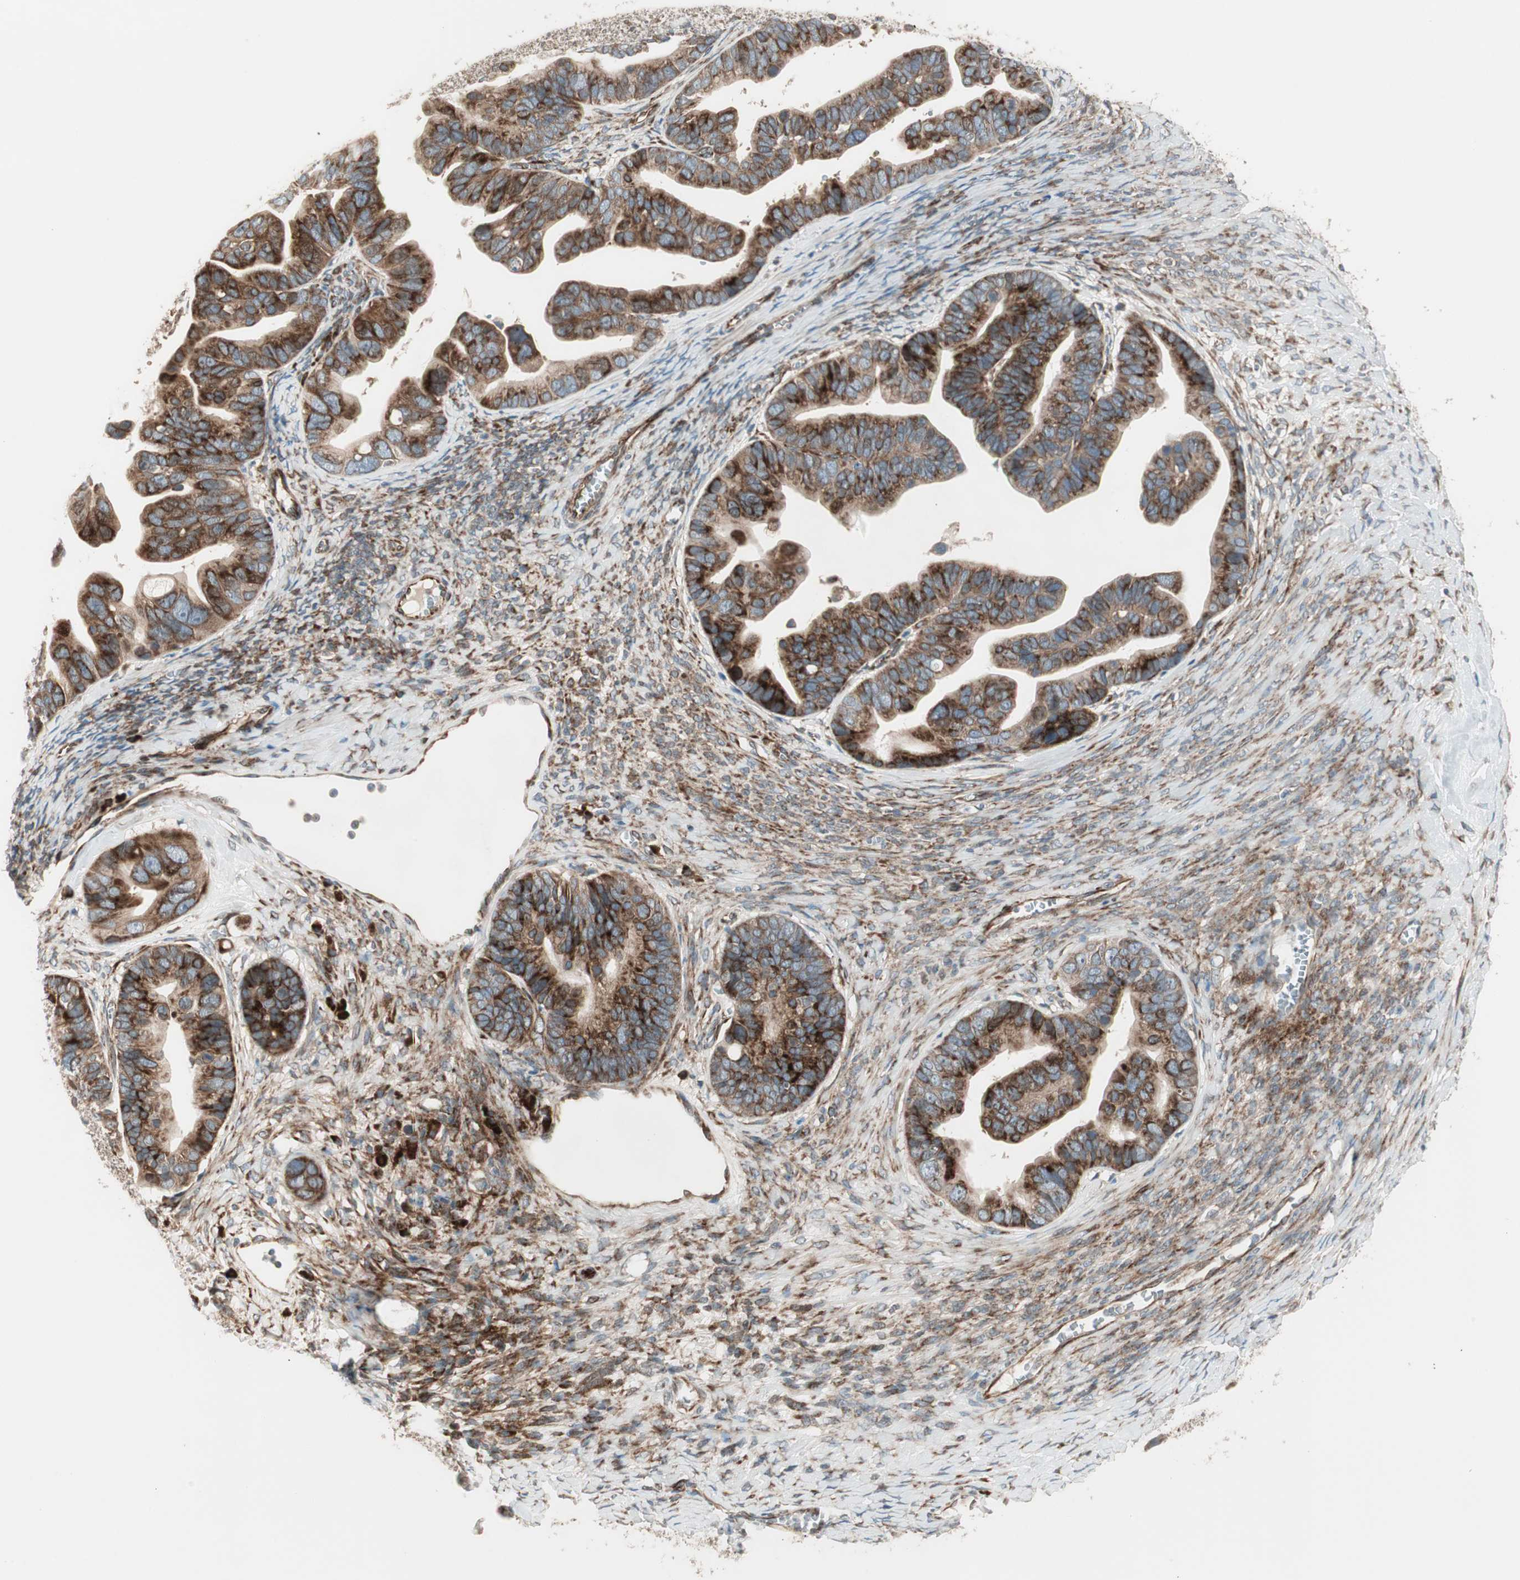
{"staining": {"intensity": "strong", "quantity": ">75%", "location": "cytoplasmic/membranous"}, "tissue": "ovarian cancer", "cell_type": "Tumor cells", "image_type": "cancer", "snomed": [{"axis": "morphology", "description": "Cystadenocarcinoma, serous, NOS"}, {"axis": "topography", "description": "Ovary"}], "caption": "Tumor cells demonstrate high levels of strong cytoplasmic/membranous expression in approximately >75% of cells in human ovarian serous cystadenocarcinoma. The staining is performed using DAB brown chromogen to label protein expression. The nuclei are counter-stained blue using hematoxylin.", "gene": "PPP2R5E", "patient": {"sex": "female", "age": 56}}